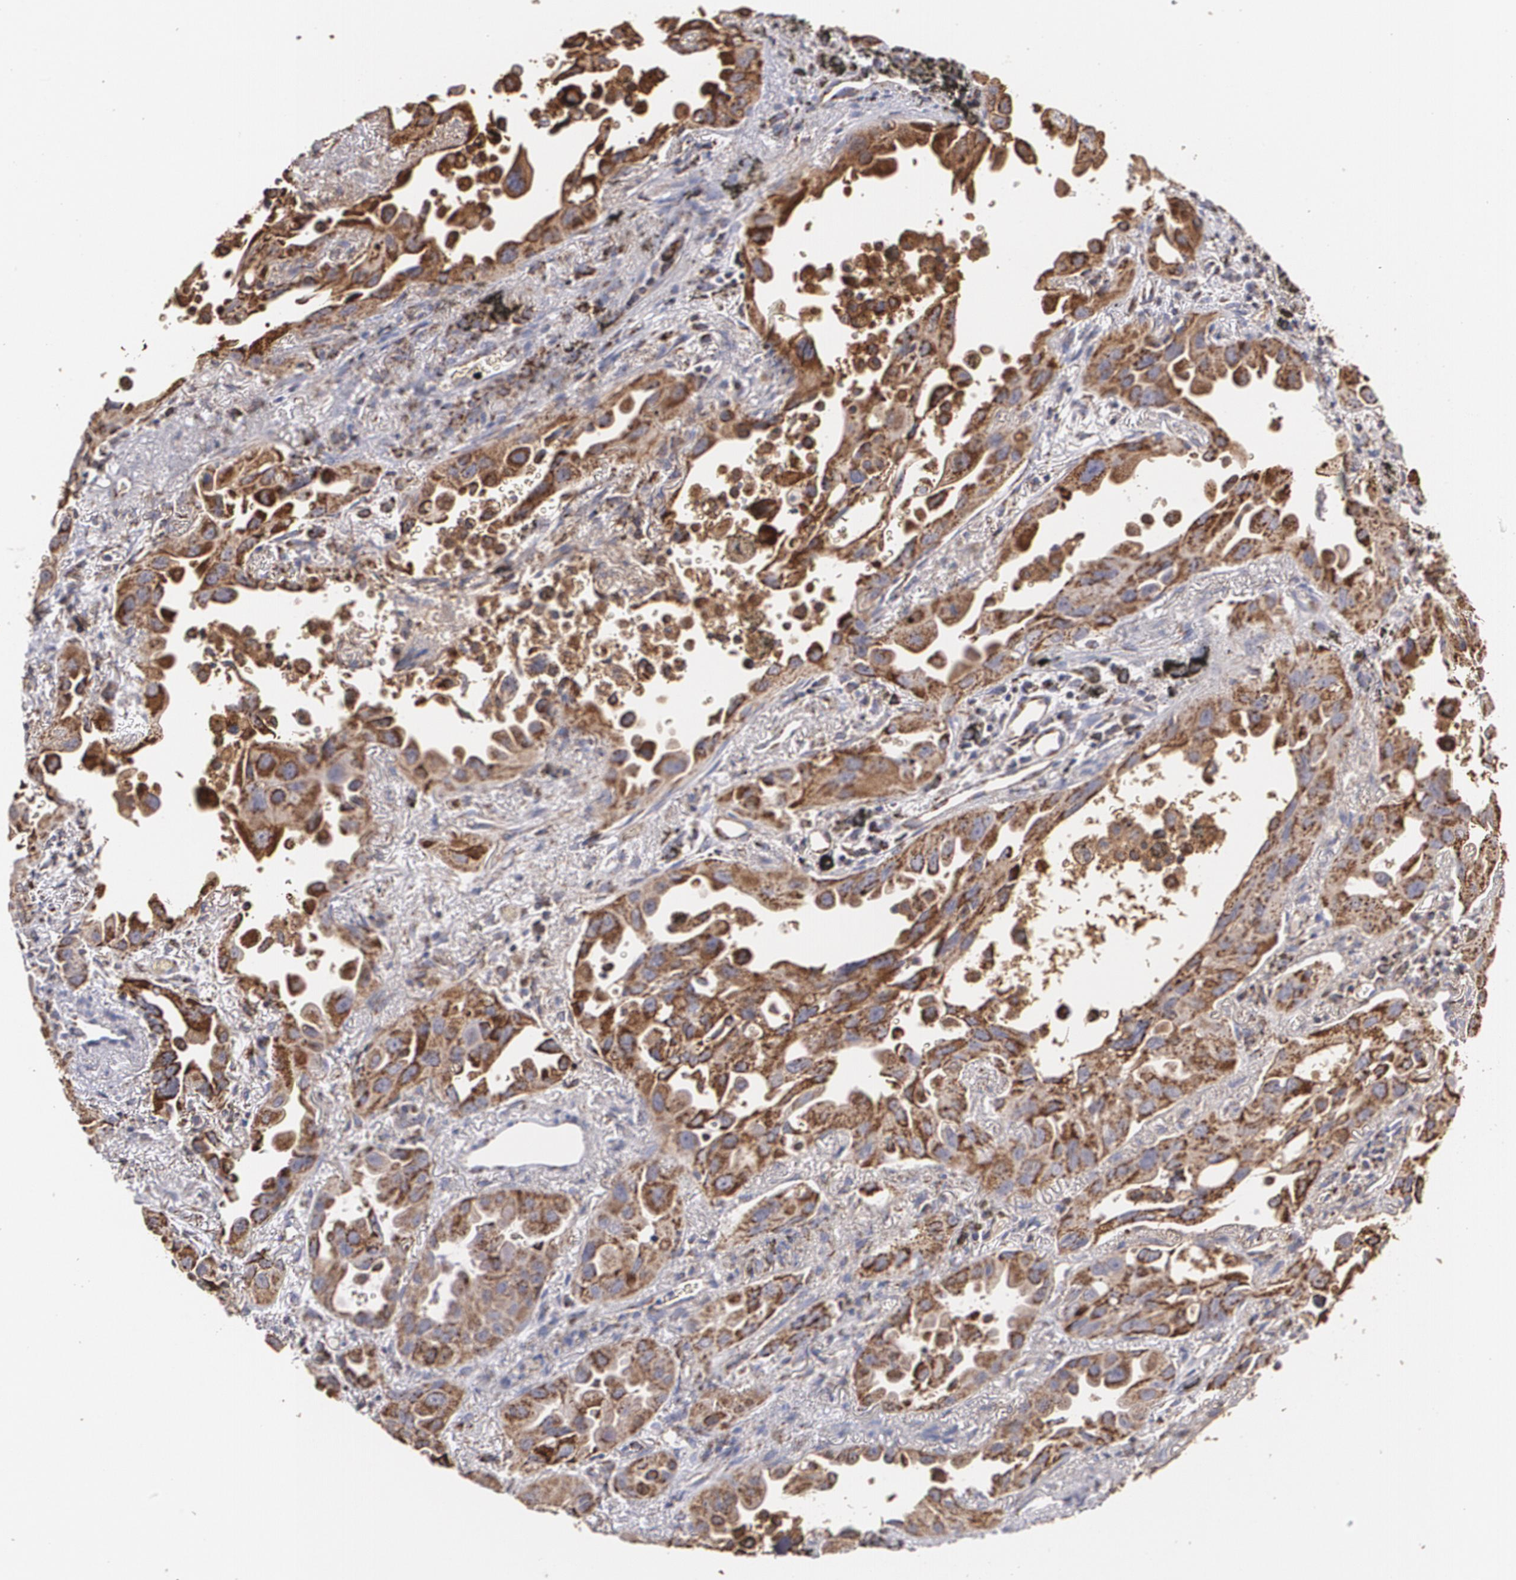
{"staining": {"intensity": "strong", "quantity": ">75%", "location": "cytoplasmic/membranous"}, "tissue": "lung cancer", "cell_type": "Tumor cells", "image_type": "cancer", "snomed": [{"axis": "morphology", "description": "Adenocarcinoma, NOS"}, {"axis": "topography", "description": "Lung"}], "caption": "Adenocarcinoma (lung) stained for a protein displays strong cytoplasmic/membranous positivity in tumor cells.", "gene": "HSPD1", "patient": {"sex": "male", "age": 68}}